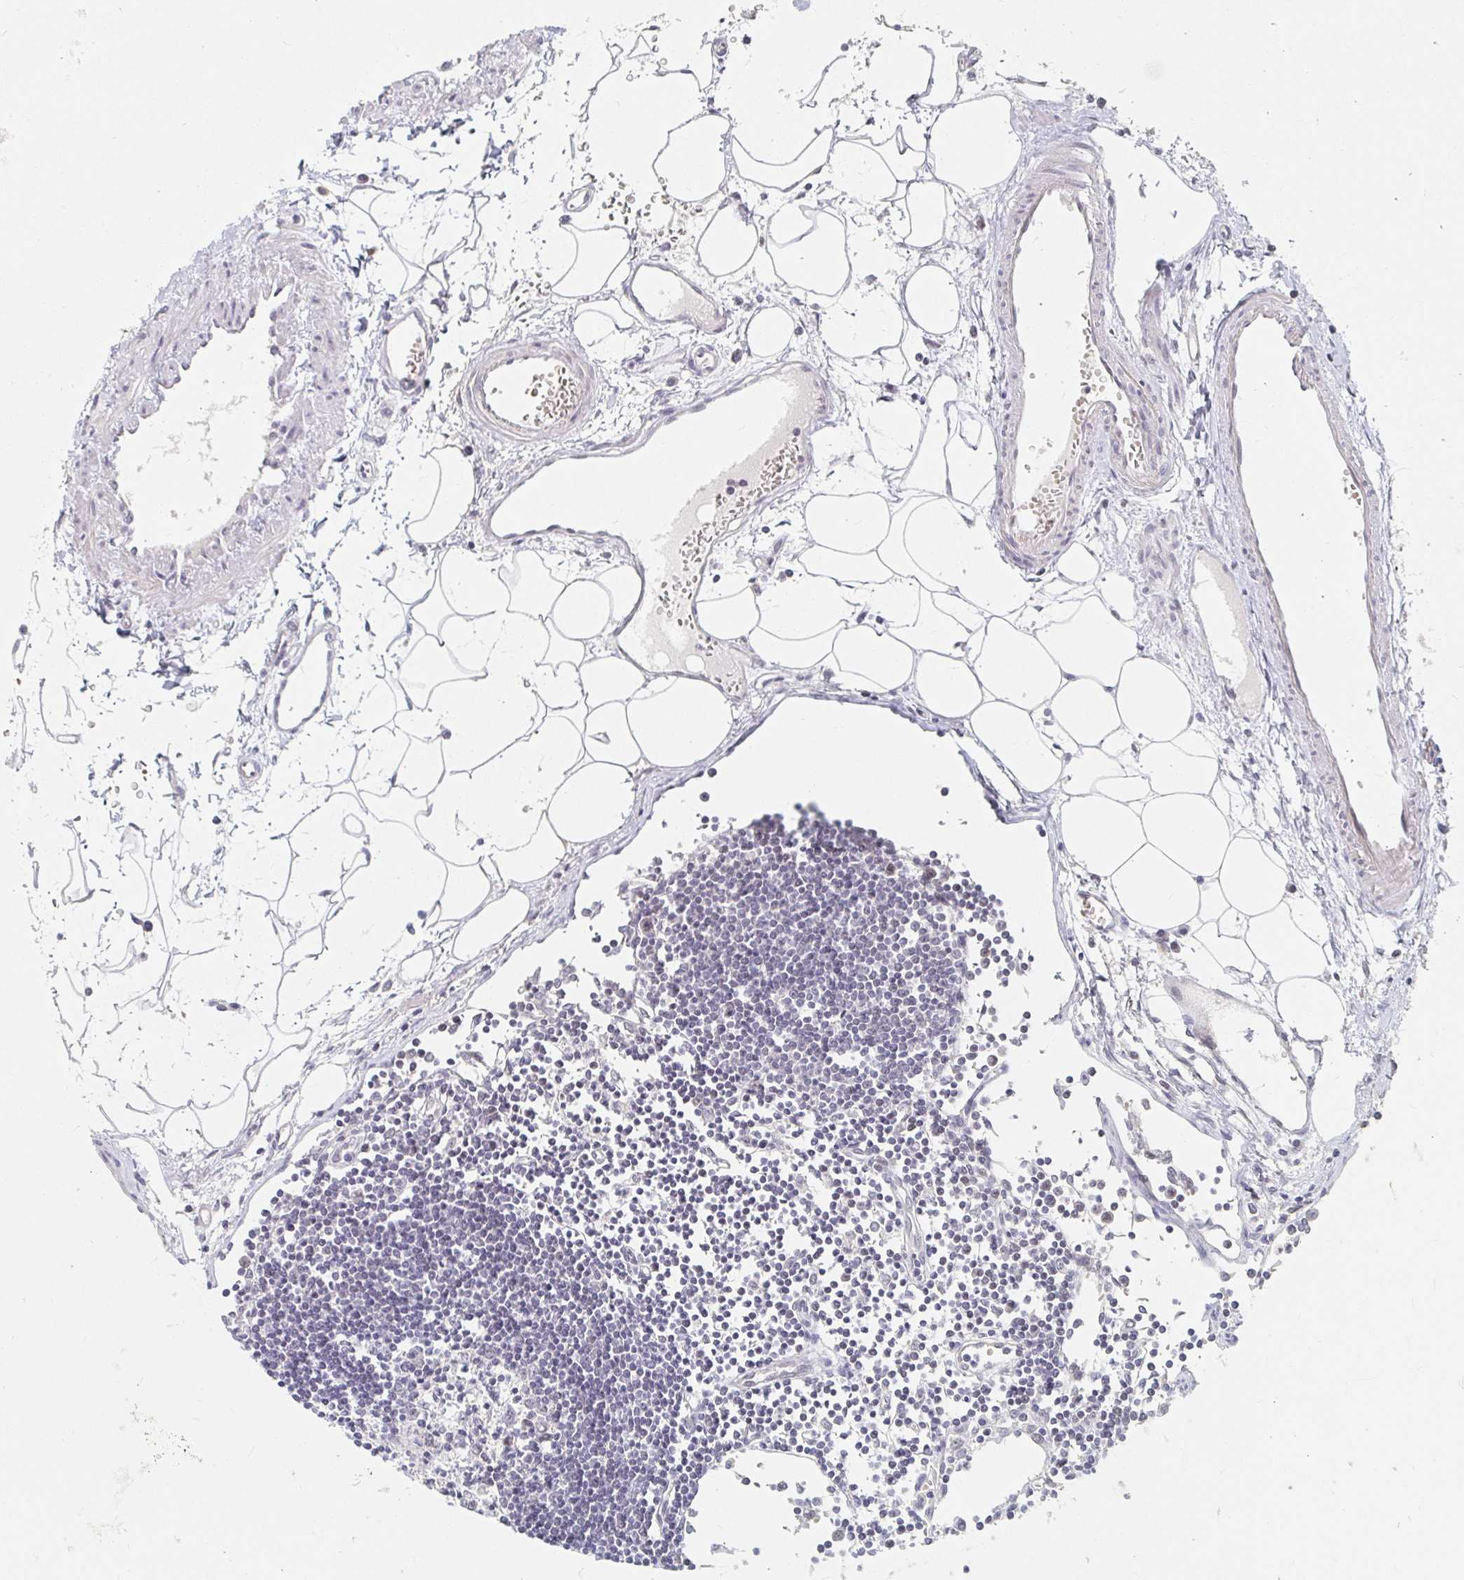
{"staining": {"intensity": "negative", "quantity": "none", "location": "none"}, "tissue": "lymph node", "cell_type": "Germinal center cells", "image_type": "normal", "snomed": [{"axis": "morphology", "description": "Normal tissue, NOS"}, {"axis": "topography", "description": "Lymph node"}], "caption": "Germinal center cells show no significant staining in normal lymph node. (Stains: DAB (3,3'-diaminobenzidine) immunohistochemistry with hematoxylin counter stain, Microscopy: brightfield microscopy at high magnification).", "gene": "CHD2", "patient": {"sex": "female", "age": 65}}